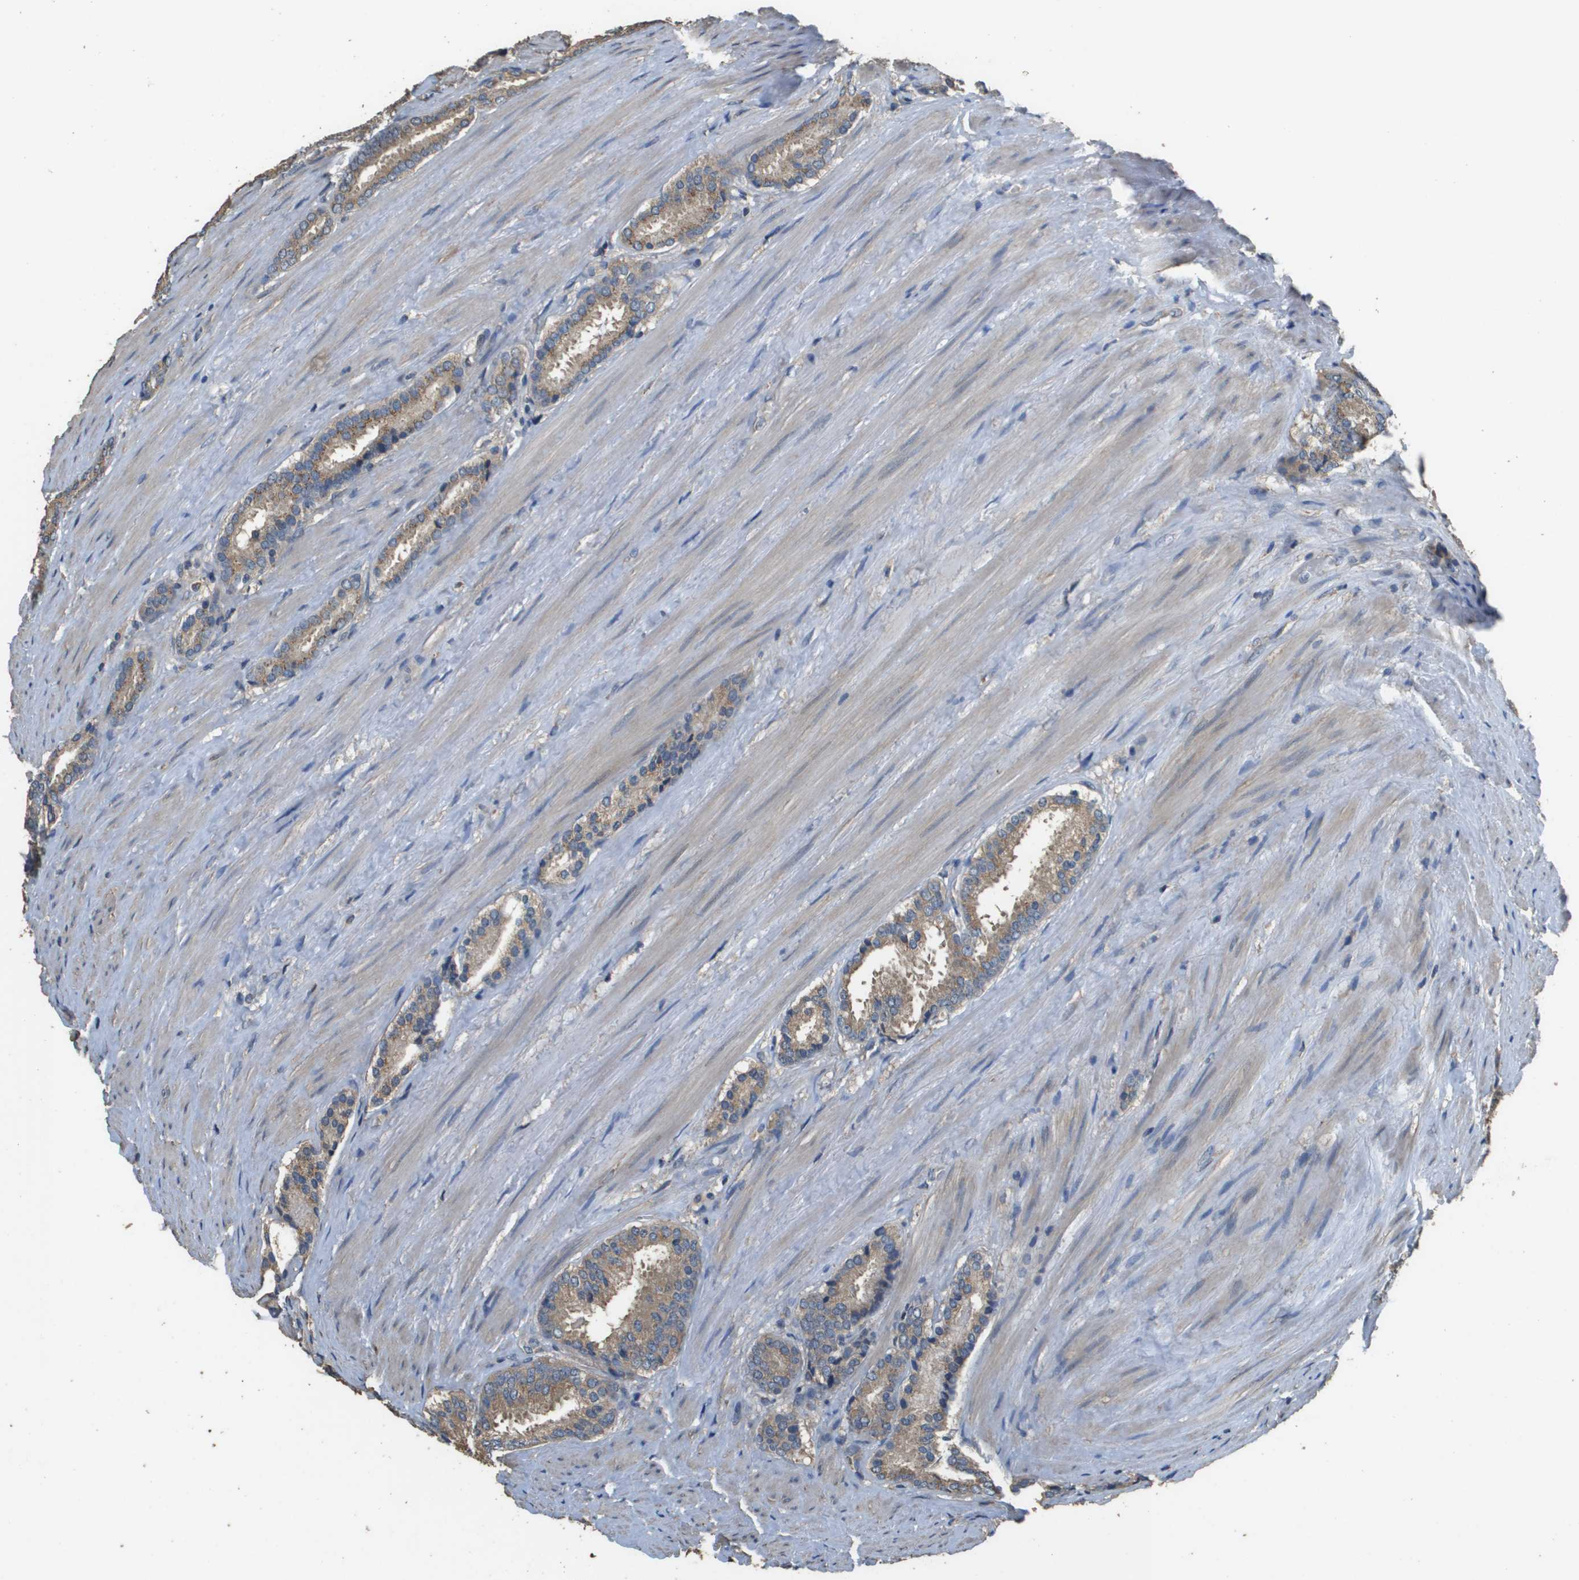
{"staining": {"intensity": "weak", "quantity": ">75%", "location": "cytoplasmic/membranous"}, "tissue": "prostate cancer", "cell_type": "Tumor cells", "image_type": "cancer", "snomed": [{"axis": "morphology", "description": "Adenocarcinoma, Low grade"}, {"axis": "topography", "description": "Prostate"}], "caption": "DAB immunohistochemical staining of low-grade adenocarcinoma (prostate) displays weak cytoplasmic/membranous protein staining in about >75% of tumor cells. Immunohistochemistry (ihc) stains the protein of interest in brown and the nuclei are stained blue.", "gene": "RAB6B", "patient": {"sex": "male", "age": 69}}